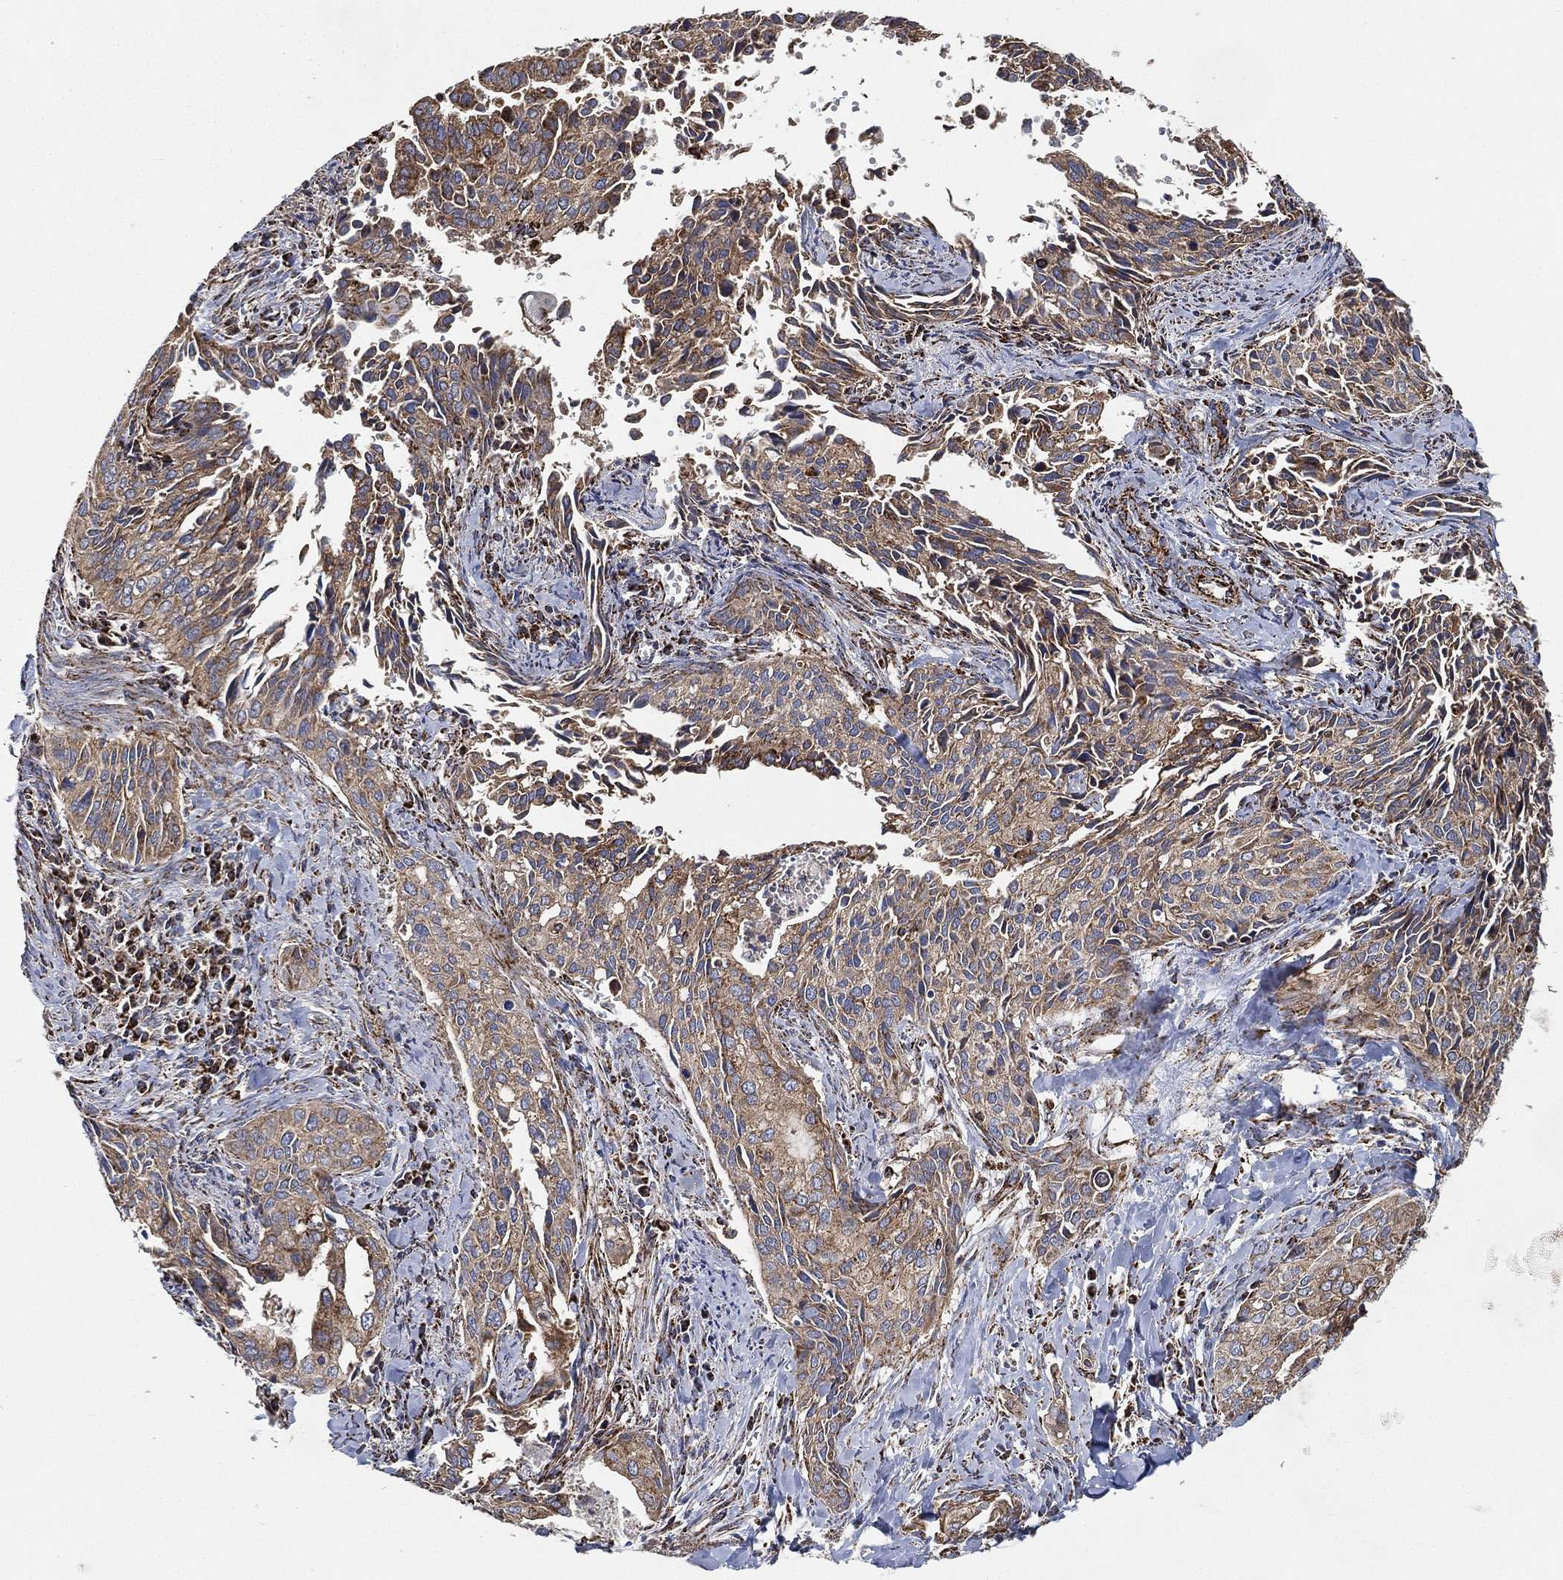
{"staining": {"intensity": "weak", "quantity": ">75%", "location": "cytoplasmic/membranous"}, "tissue": "cervical cancer", "cell_type": "Tumor cells", "image_type": "cancer", "snomed": [{"axis": "morphology", "description": "Squamous cell carcinoma, NOS"}, {"axis": "topography", "description": "Cervix"}], "caption": "Immunohistochemistry (IHC) photomicrograph of neoplastic tissue: cervical cancer (squamous cell carcinoma) stained using immunohistochemistry displays low levels of weak protein expression localized specifically in the cytoplasmic/membranous of tumor cells, appearing as a cytoplasmic/membranous brown color.", "gene": "SLC38A7", "patient": {"sex": "female", "age": 29}}